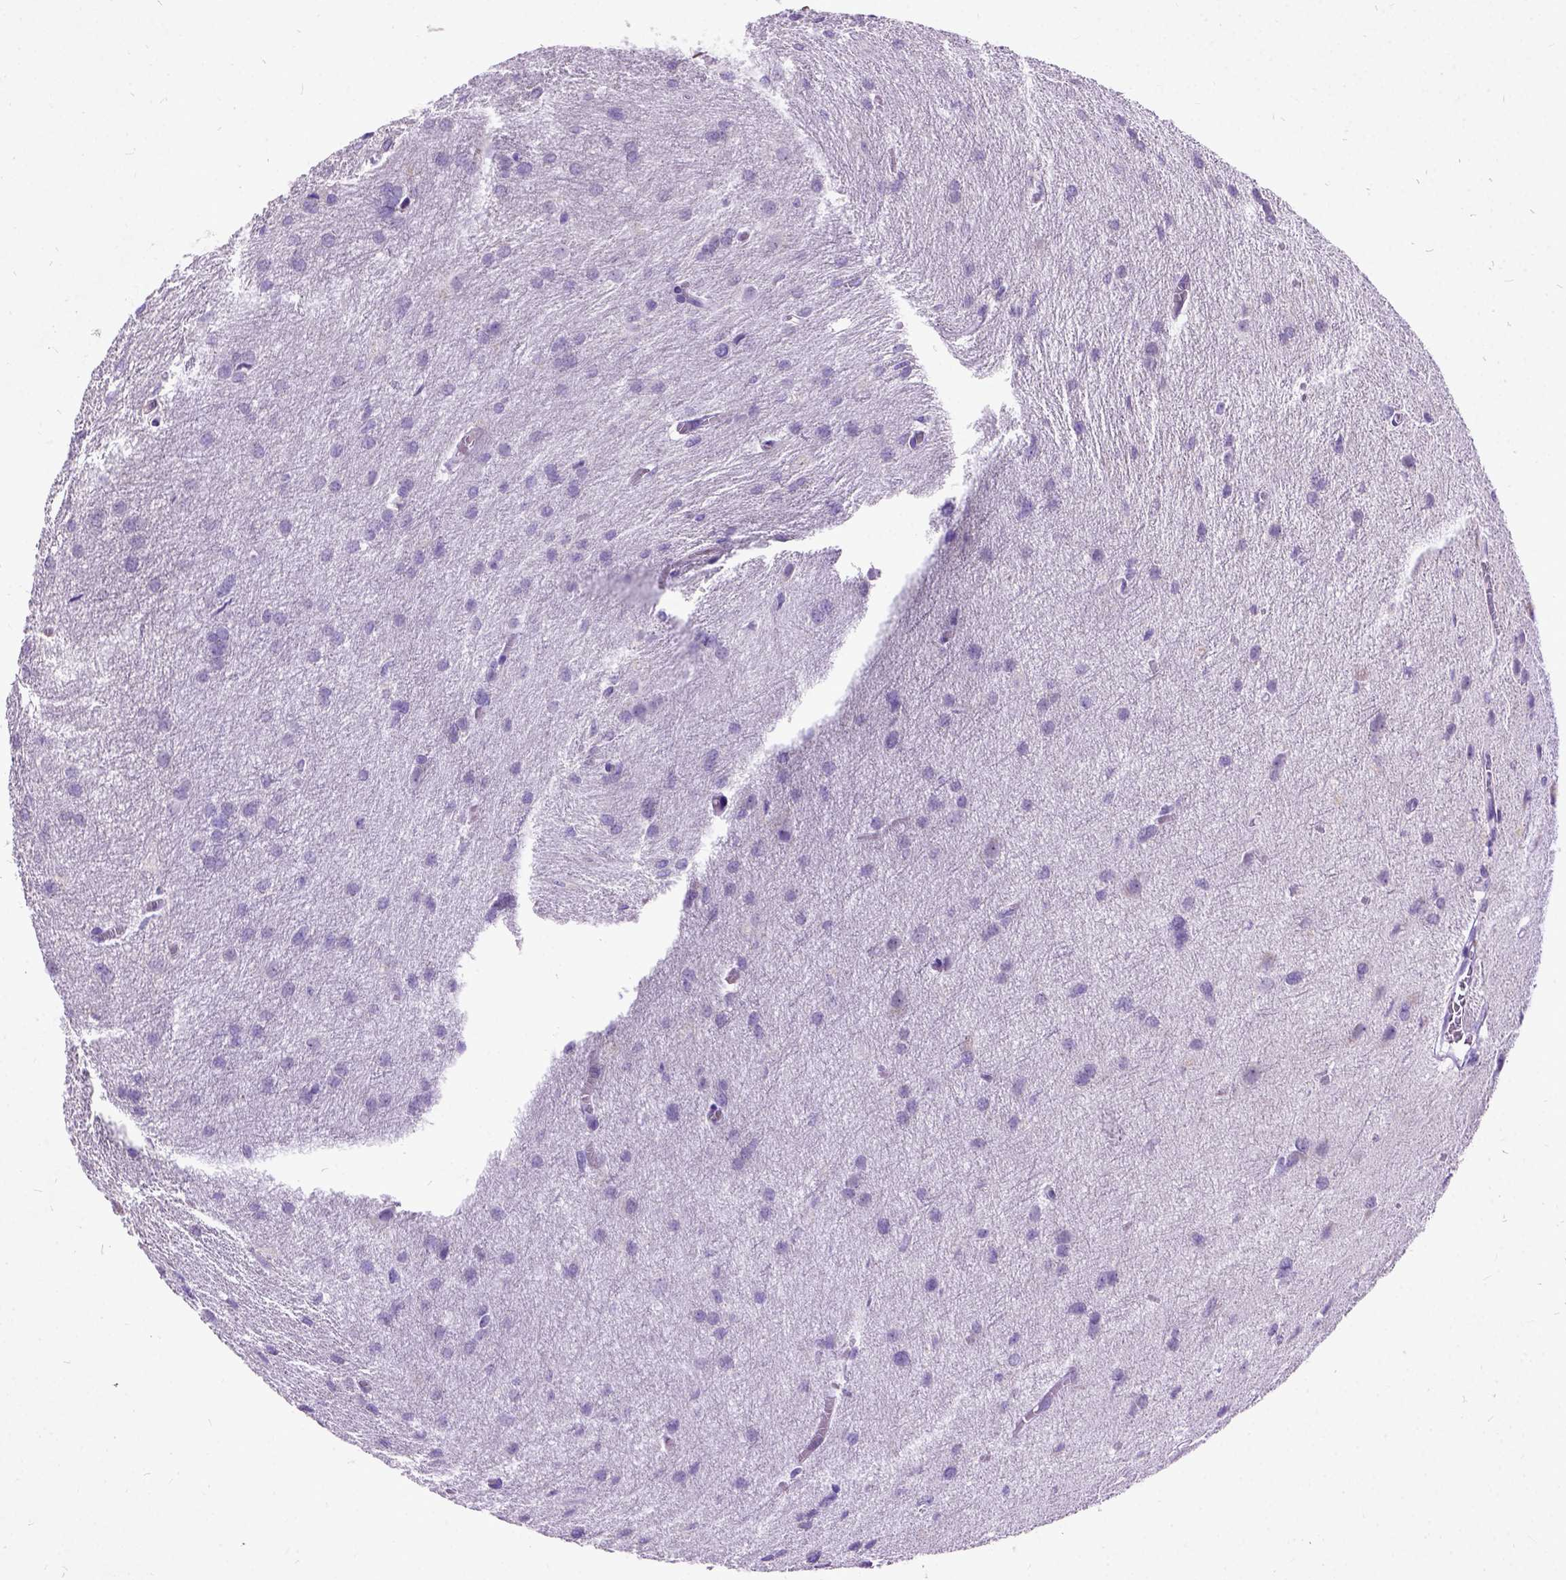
{"staining": {"intensity": "negative", "quantity": "none", "location": "none"}, "tissue": "glioma", "cell_type": "Tumor cells", "image_type": "cancer", "snomed": [{"axis": "morphology", "description": "Glioma, malignant, High grade"}, {"axis": "topography", "description": "Brain"}], "caption": "The image displays no staining of tumor cells in glioma. (DAB (3,3'-diaminobenzidine) immunohistochemistry visualized using brightfield microscopy, high magnification).", "gene": "NEUROD4", "patient": {"sex": "male", "age": 68}}